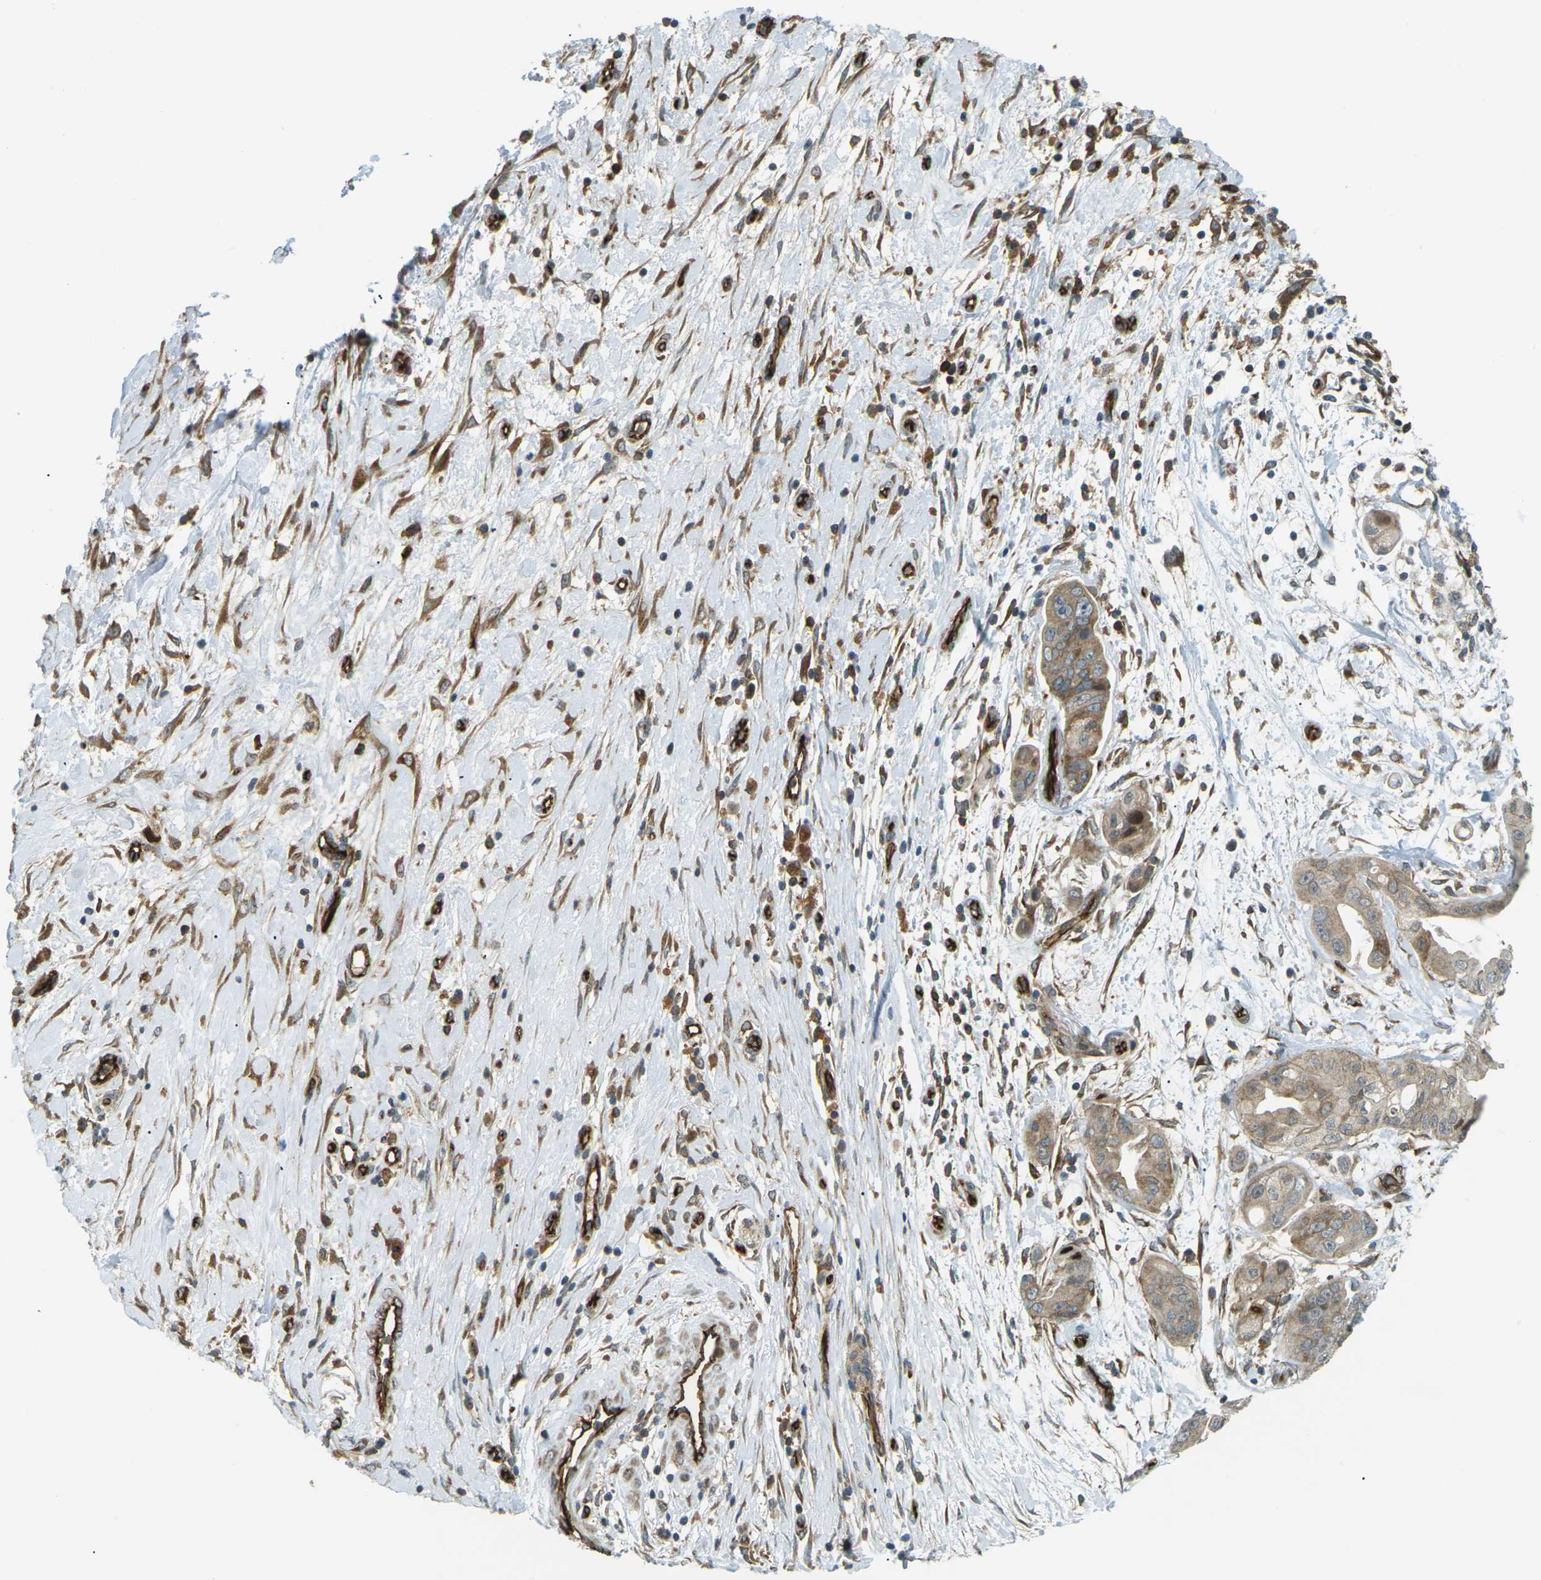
{"staining": {"intensity": "weak", "quantity": ">75%", "location": "cytoplasmic/membranous"}, "tissue": "pancreatic cancer", "cell_type": "Tumor cells", "image_type": "cancer", "snomed": [{"axis": "morphology", "description": "Adenocarcinoma, NOS"}, {"axis": "topography", "description": "Pancreas"}], "caption": "Immunohistochemical staining of pancreatic cancer (adenocarcinoma) reveals weak cytoplasmic/membranous protein staining in approximately >75% of tumor cells.", "gene": "S1PR1", "patient": {"sex": "female", "age": 75}}